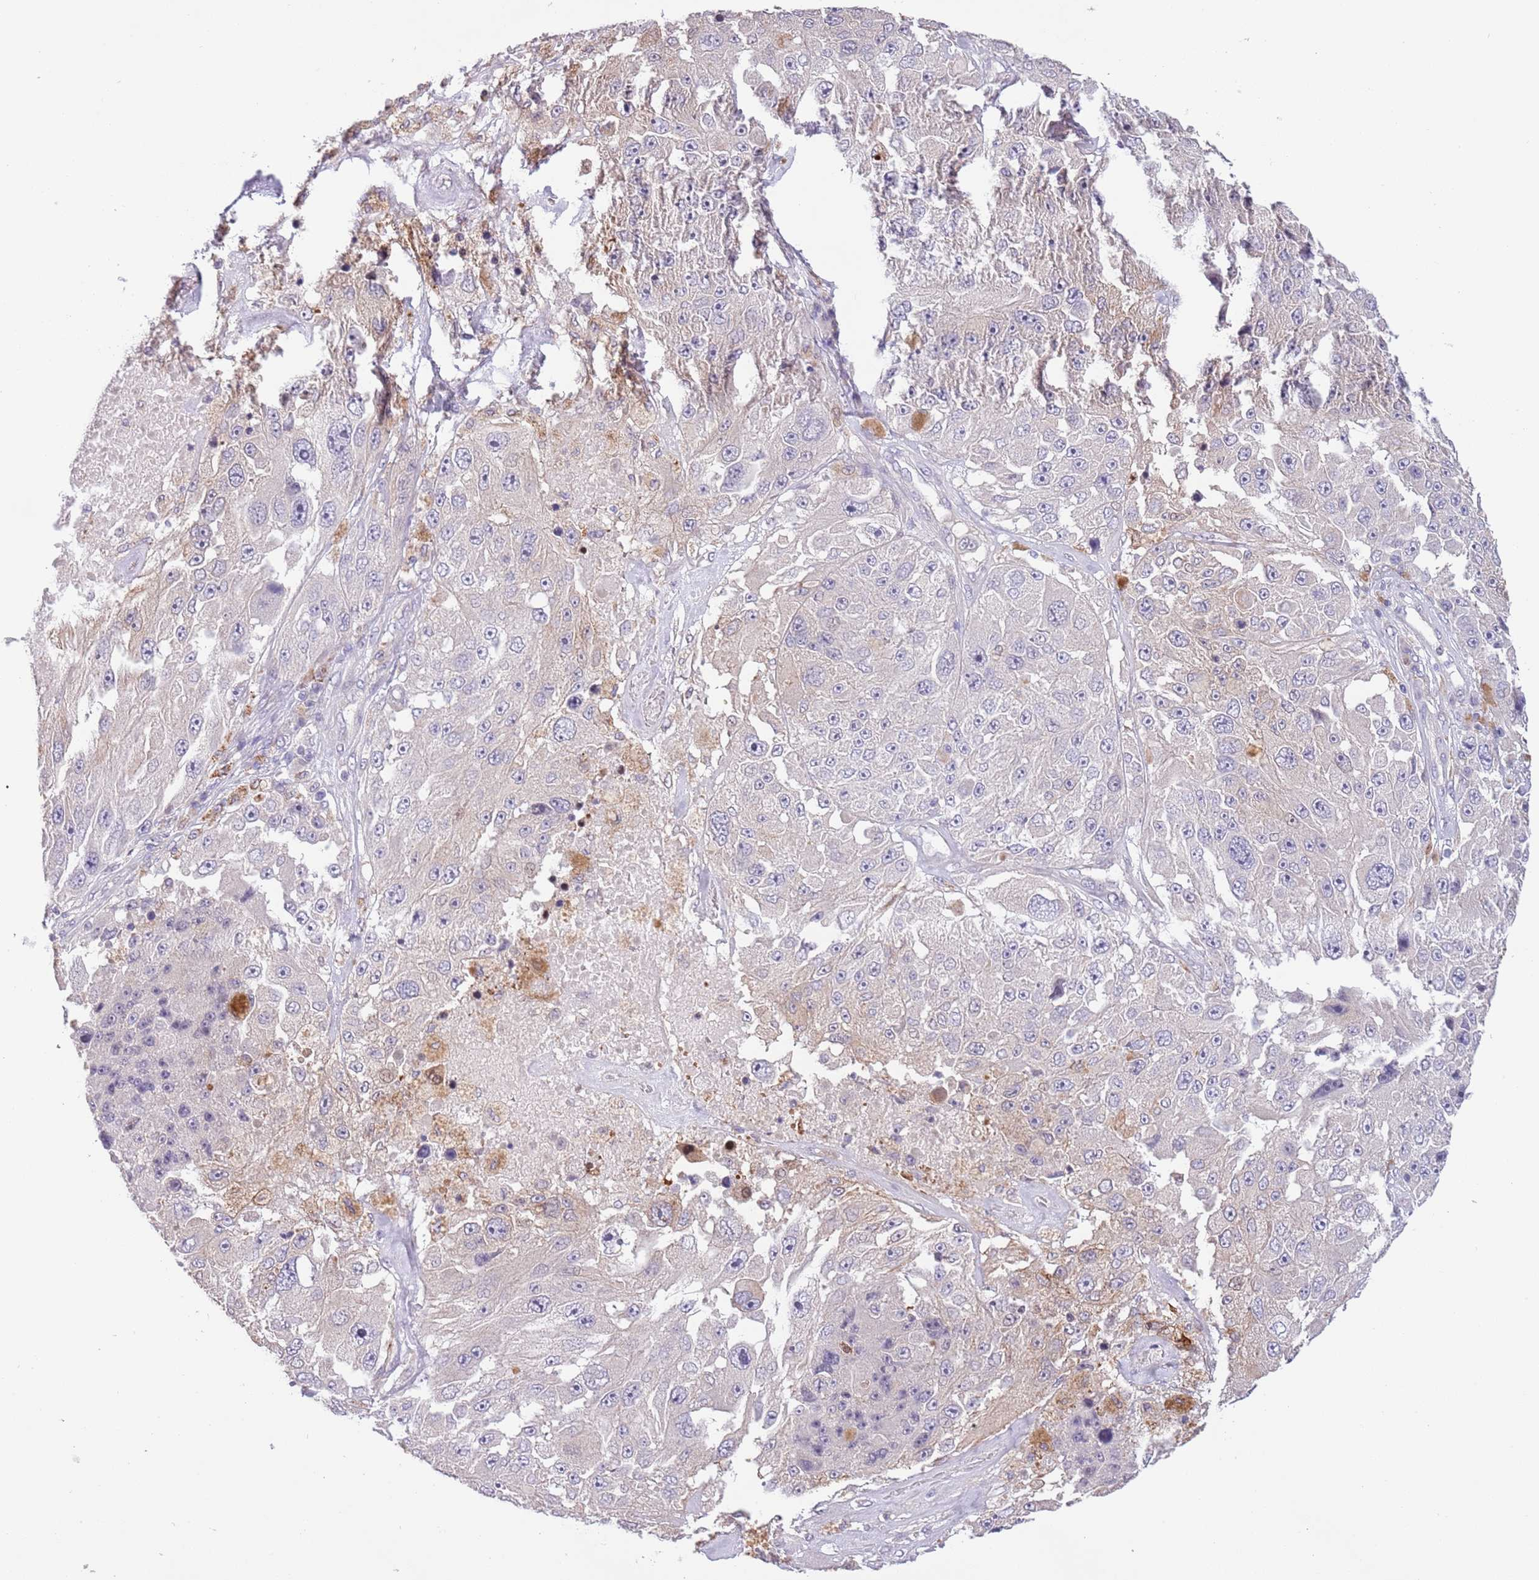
{"staining": {"intensity": "negative", "quantity": "none", "location": "none"}, "tissue": "melanoma", "cell_type": "Tumor cells", "image_type": "cancer", "snomed": [{"axis": "morphology", "description": "Malignant melanoma, Metastatic site"}, {"axis": "topography", "description": "Lymph node"}], "caption": "An image of human melanoma is negative for staining in tumor cells.", "gene": "ZNF658", "patient": {"sex": "male", "age": 62}}